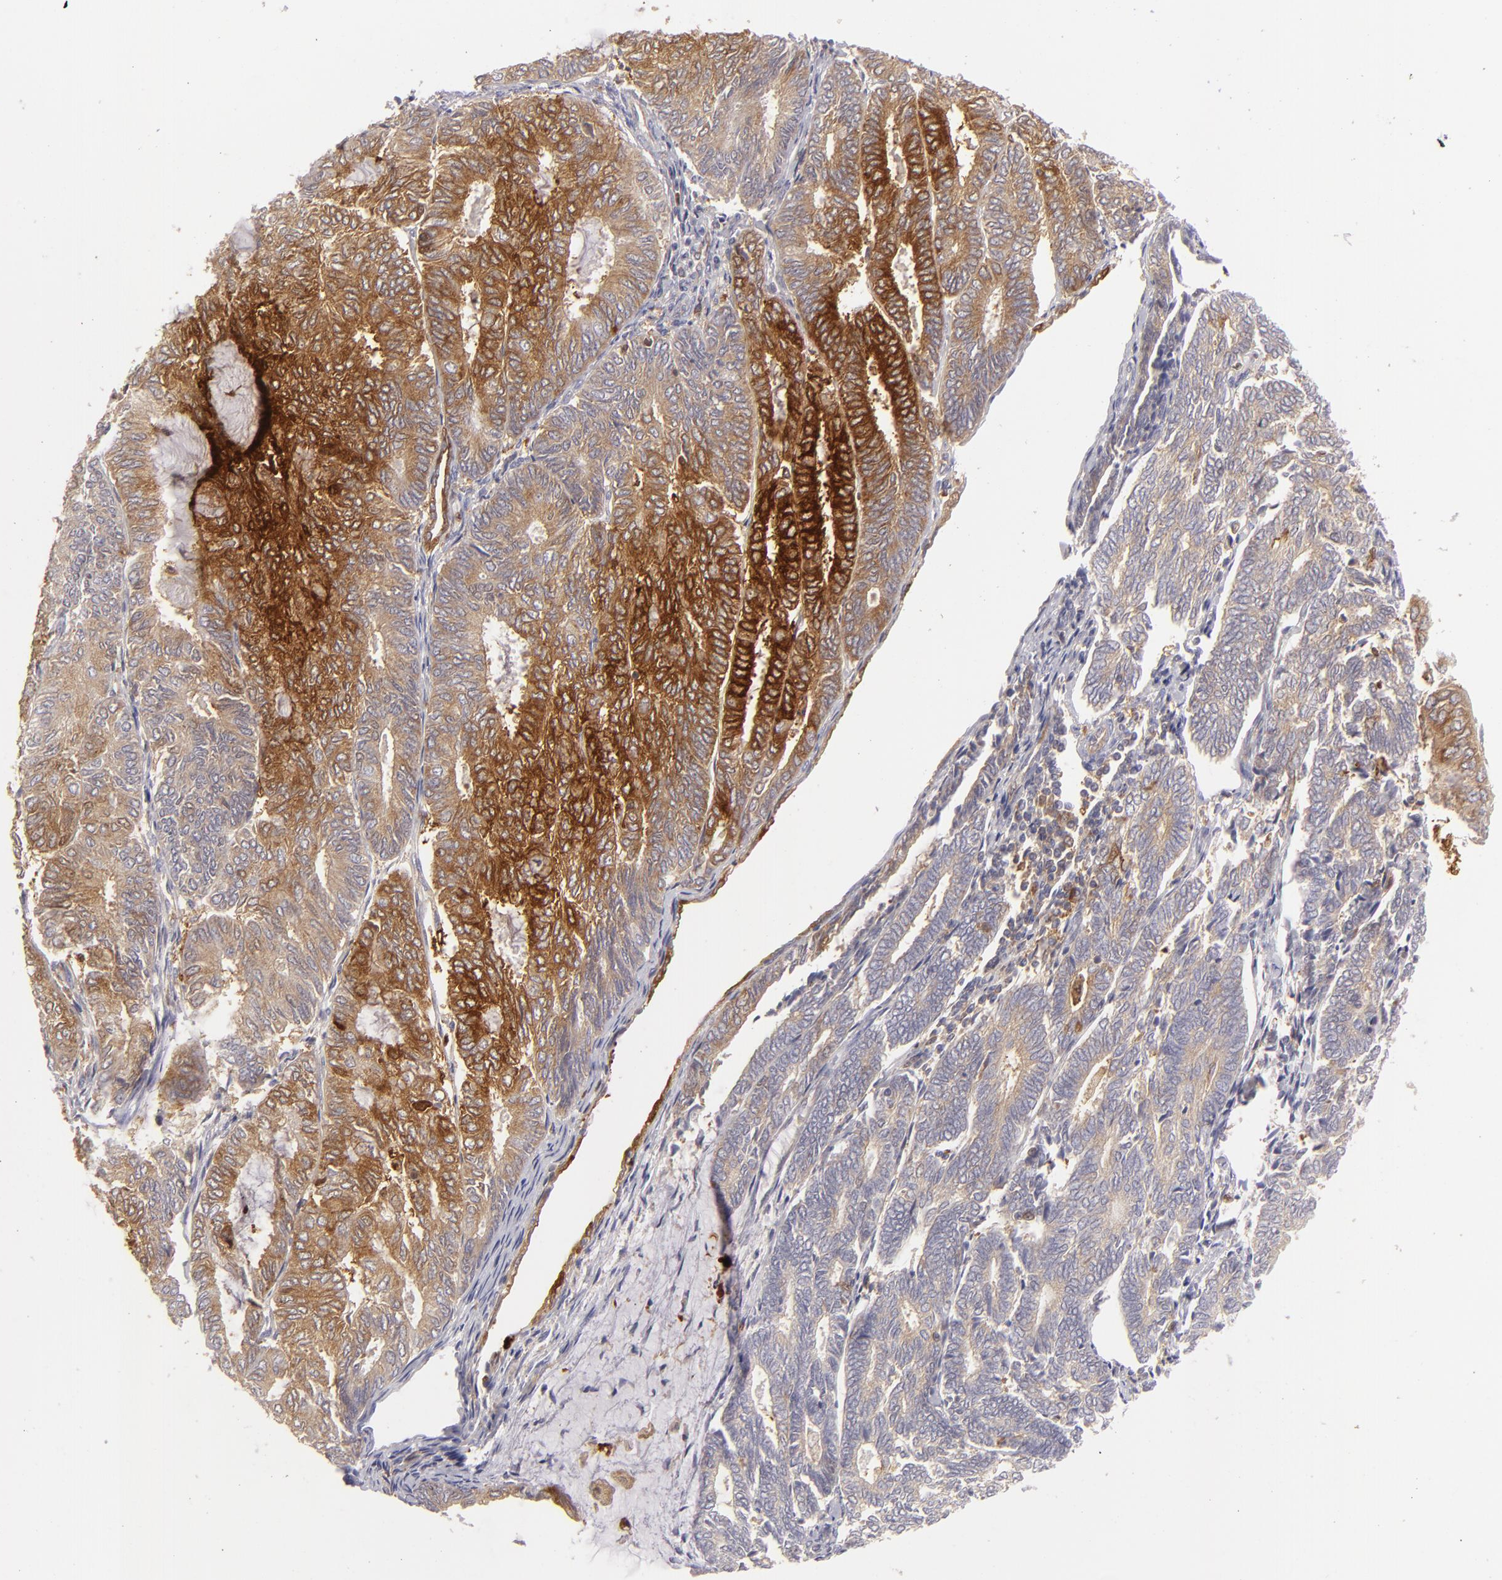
{"staining": {"intensity": "strong", "quantity": ">75%", "location": "cytoplasmic/membranous"}, "tissue": "endometrial cancer", "cell_type": "Tumor cells", "image_type": "cancer", "snomed": [{"axis": "morphology", "description": "Adenocarcinoma, NOS"}, {"axis": "topography", "description": "Endometrium"}], "caption": "Endometrial adenocarcinoma stained with immunohistochemistry displays strong cytoplasmic/membranous staining in about >75% of tumor cells. (DAB (3,3'-diaminobenzidine) IHC with brightfield microscopy, high magnification).", "gene": "MMP10", "patient": {"sex": "female", "age": 59}}